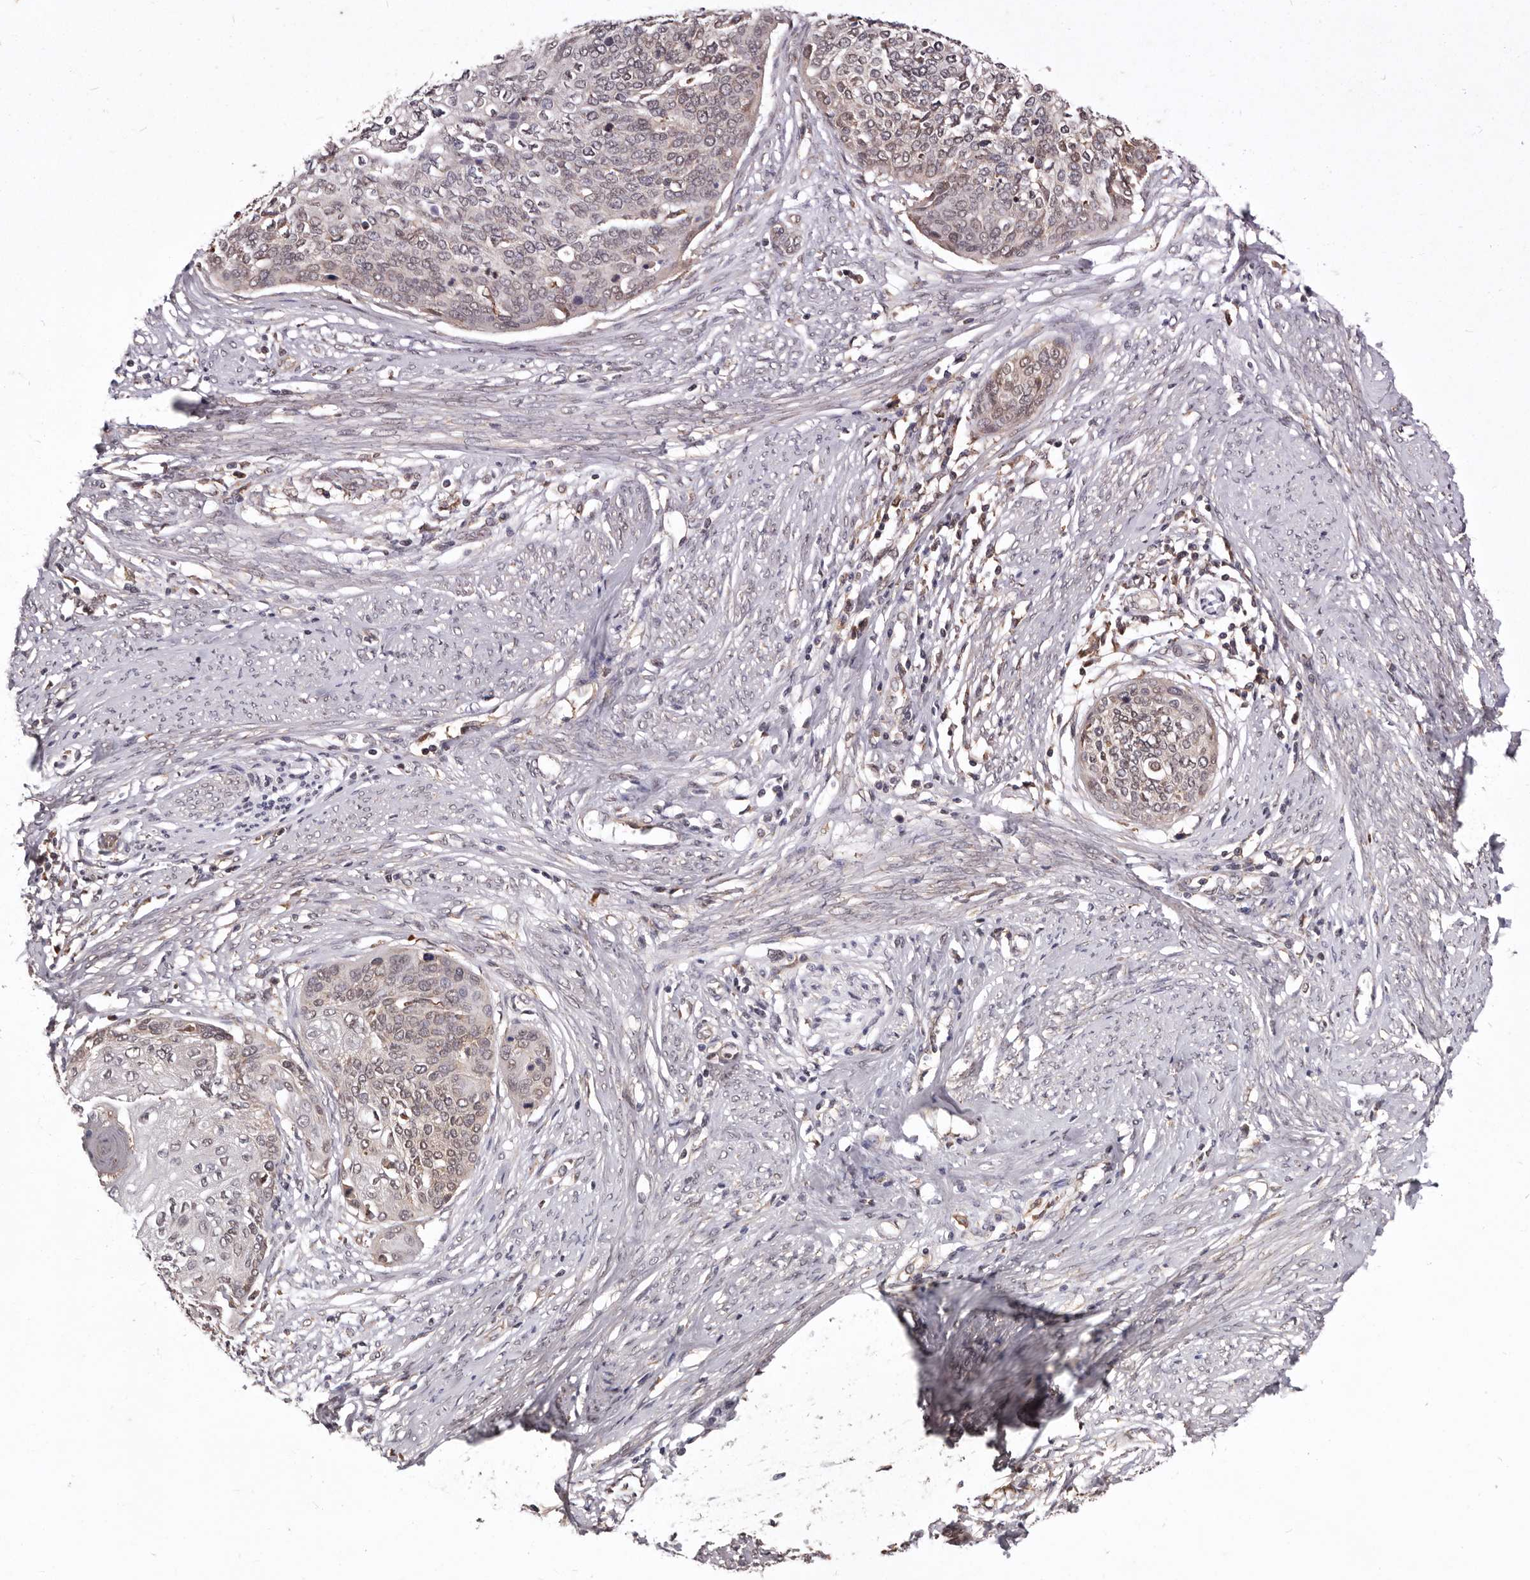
{"staining": {"intensity": "weak", "quantity": "<25%", "location": "nuclear"}, "tissue": "cervical cancer", "cell_type": "Tumor cells", "image_type": "cancer", "snomed": [{"axis": "morphology", "description": "Squamous cell carcinoma, NOS"}, {"axis": "topography", "description": "Cervix"}], "caption": "This is an IHC micrograph of cervical cancer (squamous cell carcinoma). There is no expression in tumor cells.", "gene": "RRM2B", "patient": {"sex": "female", "age": 37}}